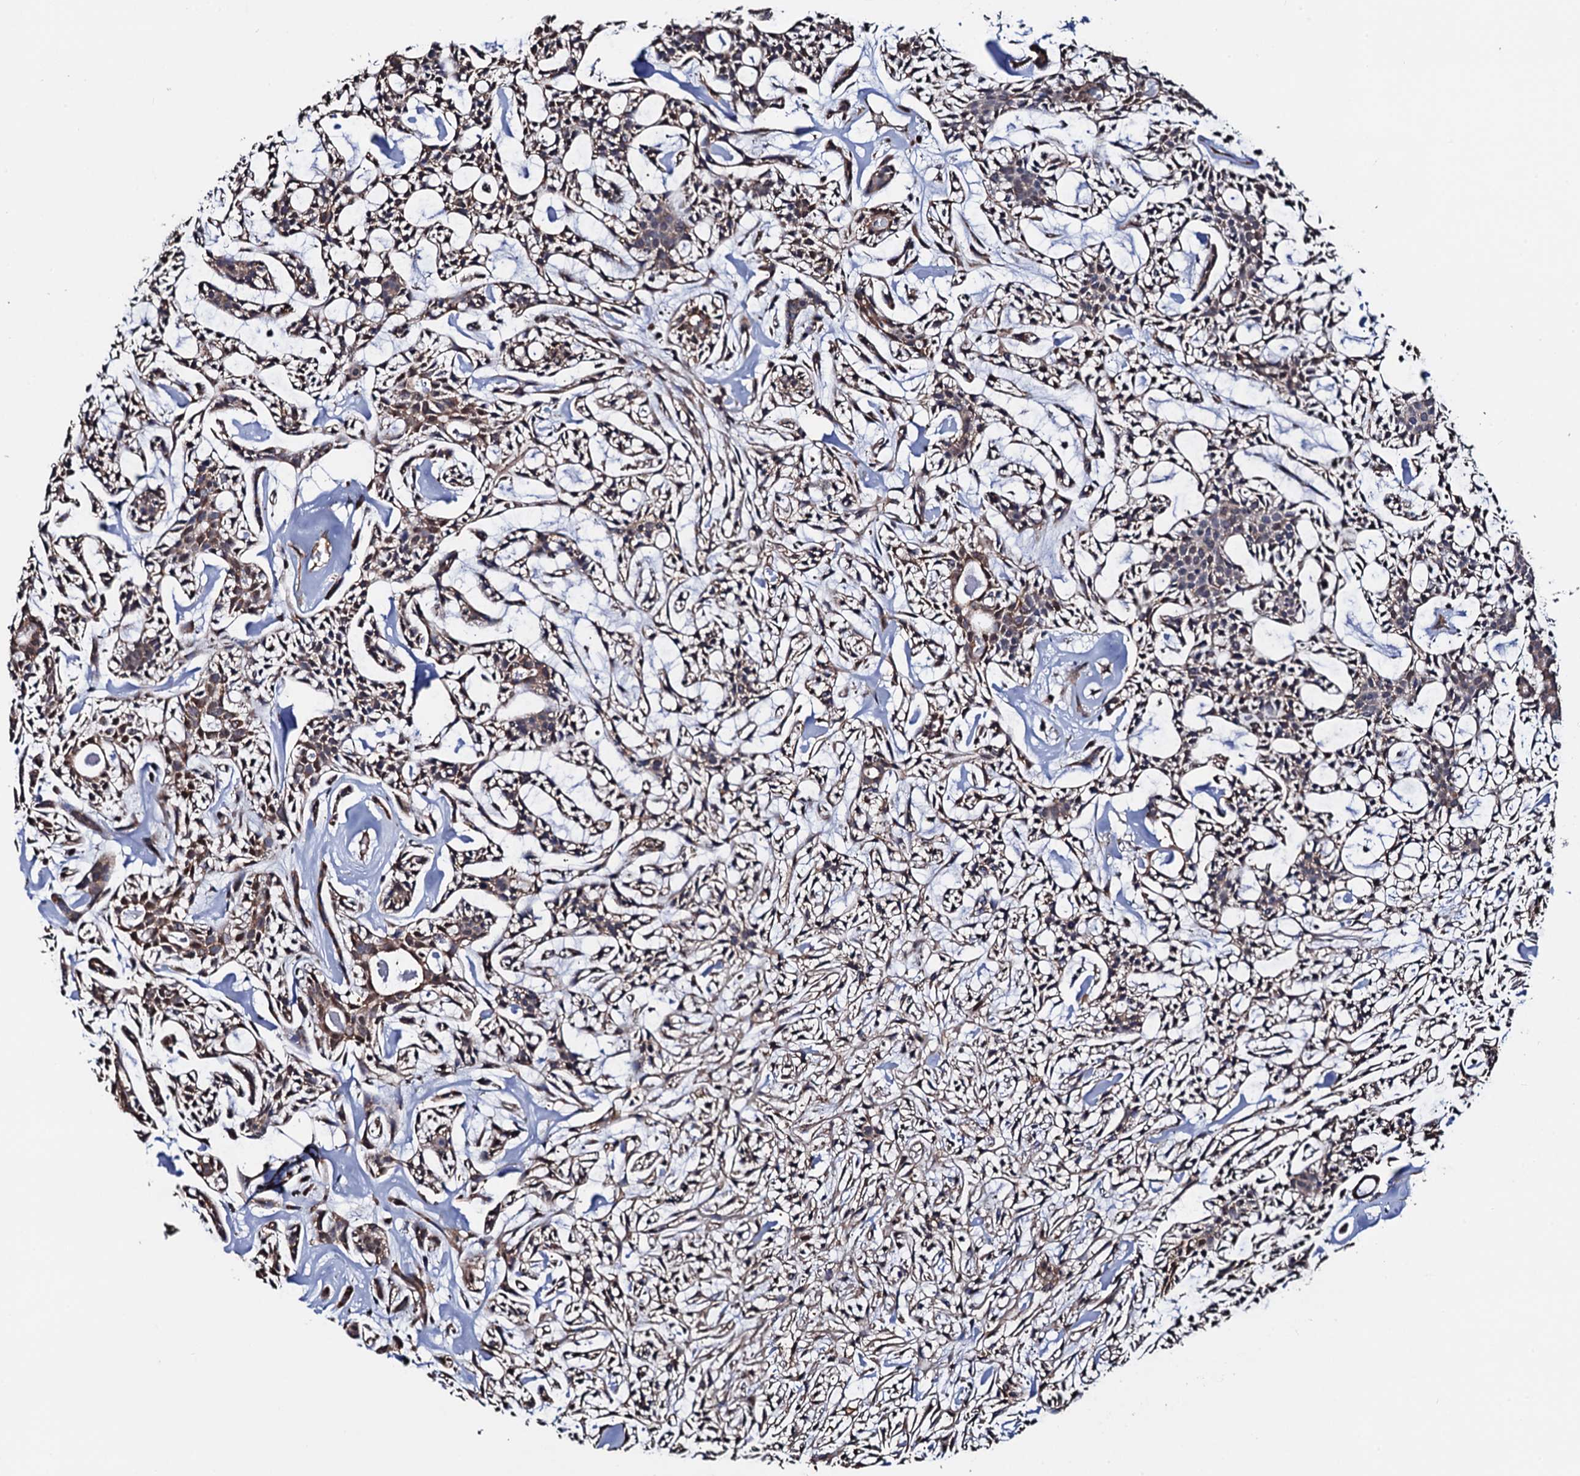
{"staining": {"intensity": "weak", "quantity": "25%-75%", "location": "cytoplasmic/membranous"}, "tissue": "head and neck cancer", "cell_type": "Tumor cells", "image_type": "cancer", "snomed": [{"axis": "morphology", "description": "Adenocarcinoma, NOS"}, {"axis": "topography", "description": "Salivary gland"}, {"axis": "topography", "description": "Head-Neck"}], "caption": "There is low levels of weak cytoplasmic/membranous expression in tumor cells of head and neck cancer, as demonstrated by immunohistochemical staining (brown color).", "gene": "PTCD3", "patient": {"sex": "male", "age": 55}}